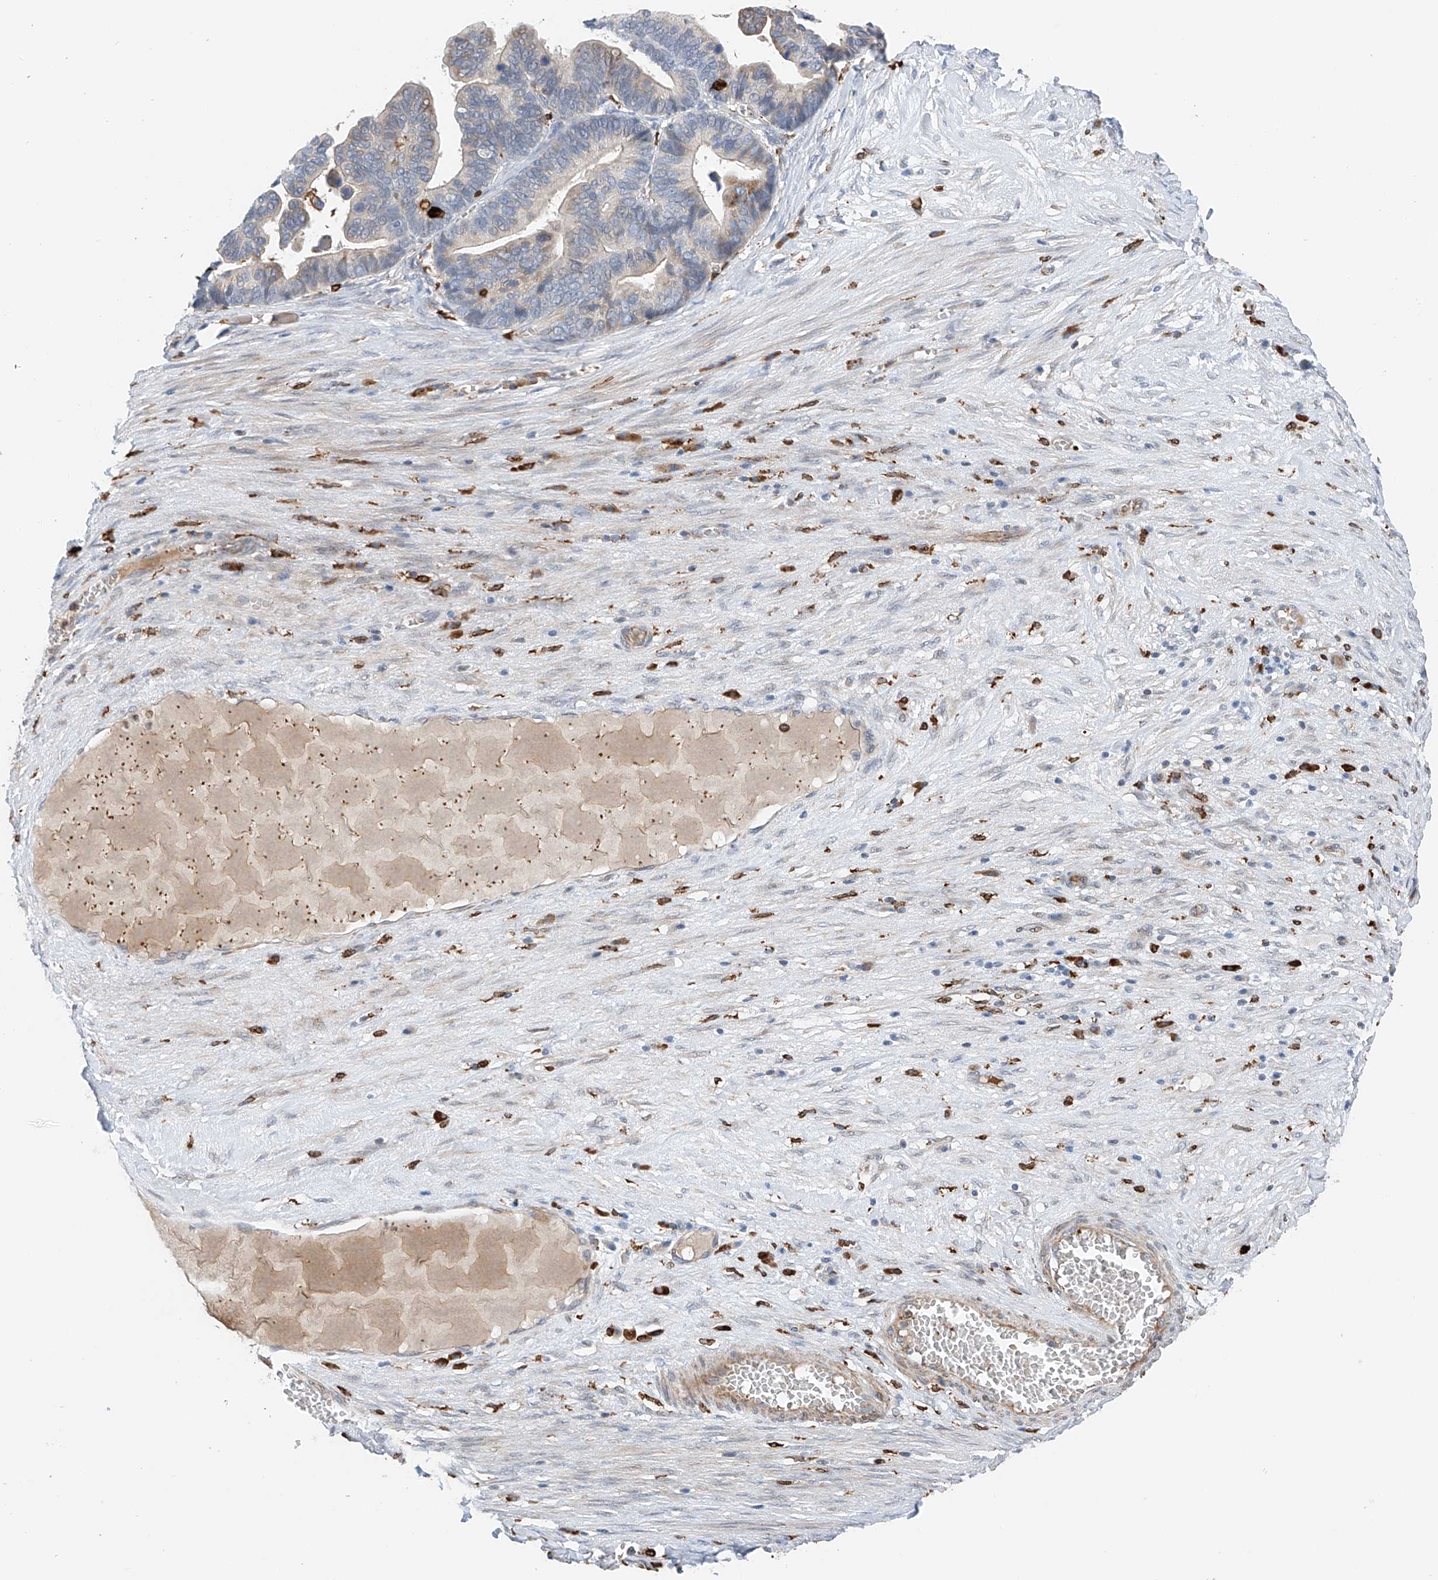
{"staining": {"intensity": "strong", "quantity": "<25%", "location": "cytoplasmic/membranous"}, "tissue": "ovarian cancer", "cell_type": "Tumor cells", "image_type": "cancer", "snomed": [{"axis": "morphology", "description": "Cystadenocarcinoma, serous, NOS"}, {"axis": "topography", "description": "Ovary"}], "caption": "Immunohistochemical staining of serous cystadenocarcinoma (ovarian) demonstrates strong cytoplasmic/membranous protein expression in about <25% of tumor cells.", "gene": "TBXAS1", "patient": {"sex": "female", "age": 56}}